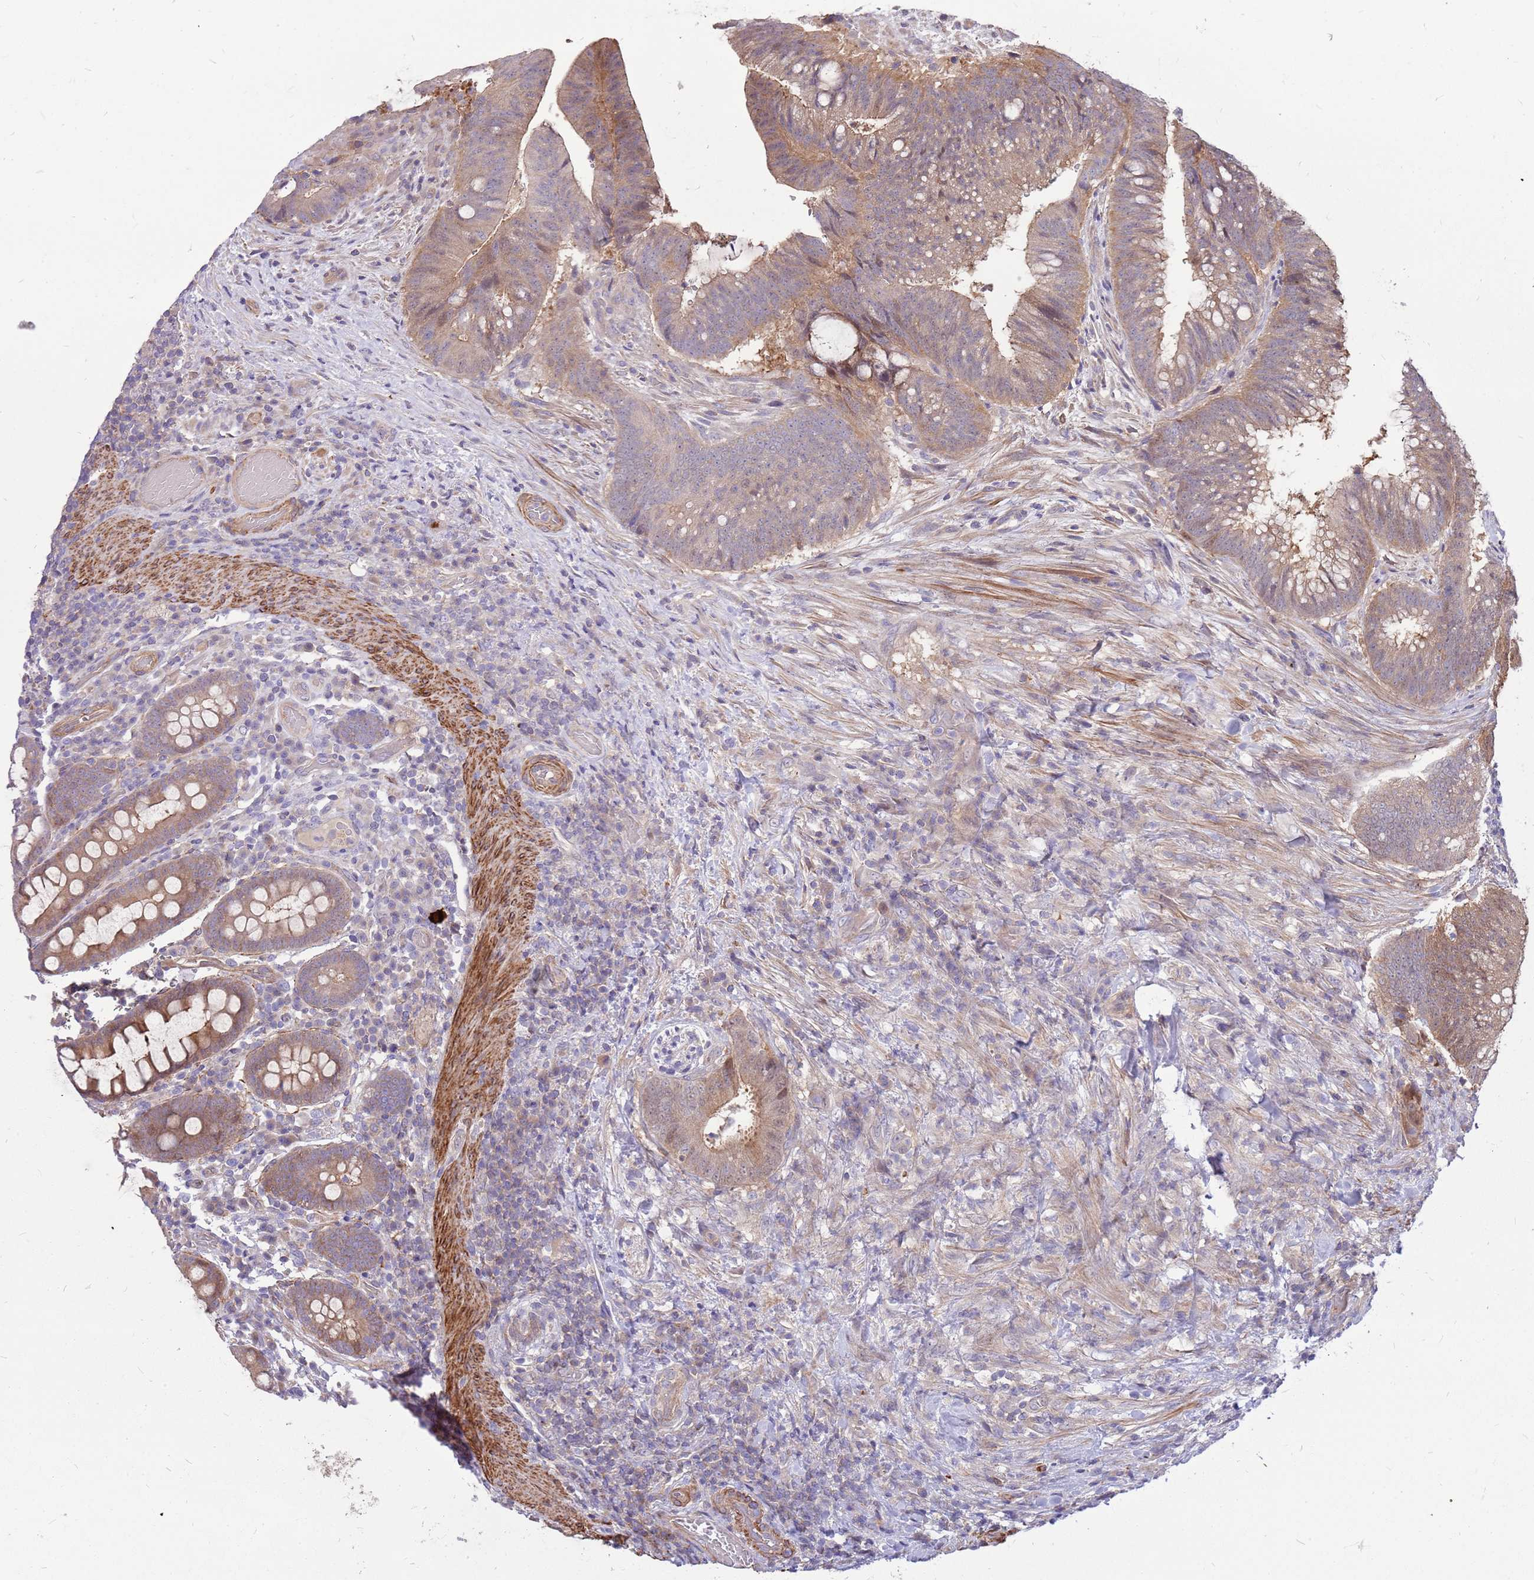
{"staining": {"intensity": "moderate", "quantity": ">75%", "location": "cytoplasmic/membranous"}, "tissue": "colorectal cancer", "cell_type": "Tumor cells", "image_type": "cancer", "snomed": [{"axis": "morphology", "description": "Adenocarcinoma, NOS"}, {"axis": "topography", "description": "Colon"}], "caption": "Protein expression analysis of colorectal cancer (adenocarcinoma) reveals moderate cytoplasmic/membranous positivity in about >75% of tumor cells.", "gene": "MVD", "patient": {"sex": "female", "age": 43}}